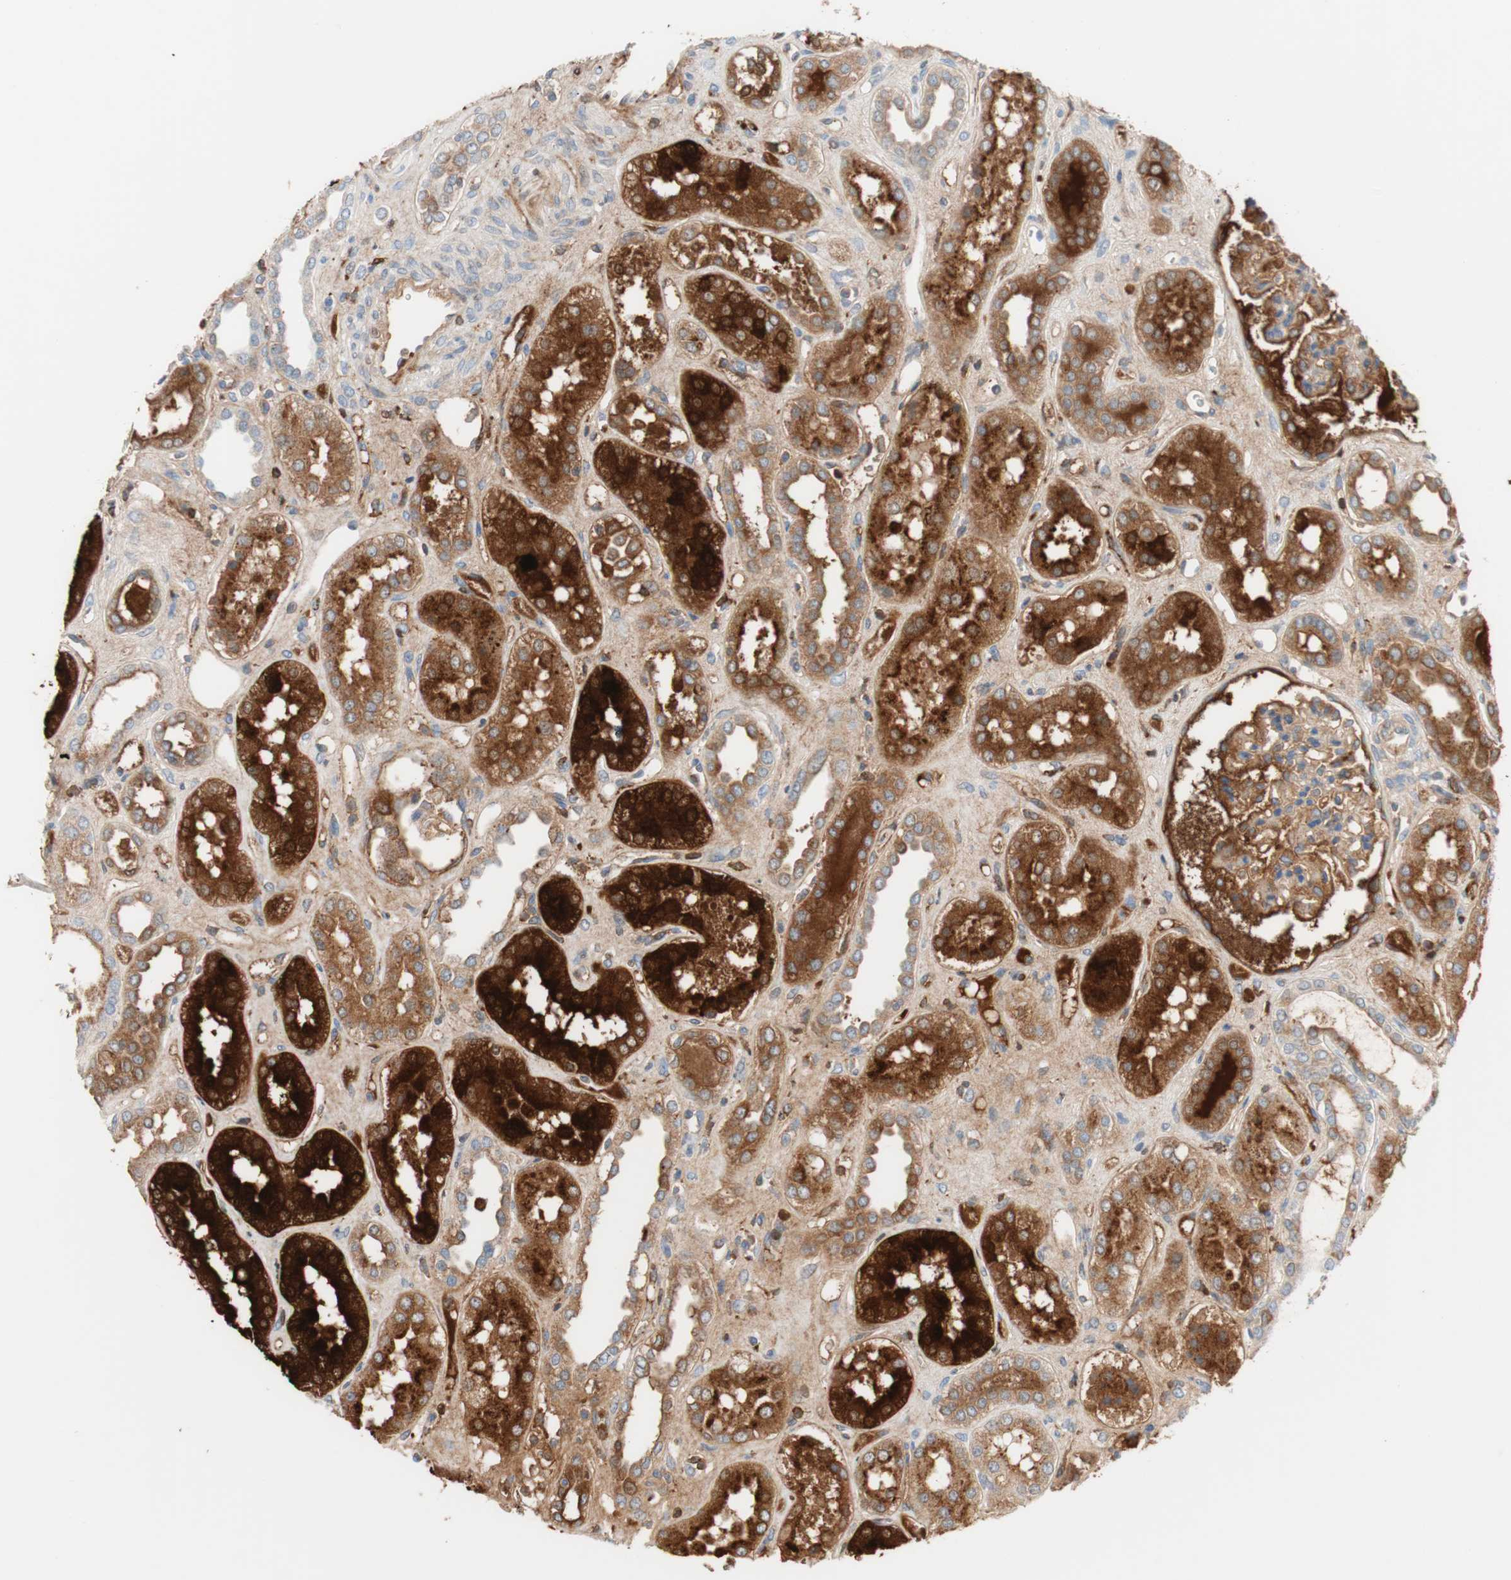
{"staining": {"intensity": "moderate", "quantity": ">75%", "location": "cytoplasmic/membranous"}, "tissue": "kidney", "cell_type": "Cells in glomeruli", "image_type": "normal", "snomed": [{"axis": "morphology", "description": "Normal tissue, NOS"}, {"axis": "topography", "description": "Kidney"}], "caption": "IHC staining of benign kidney, which exhibits medium levels of moderate cytoplasmic/membranous staining in about >75% of cells in glomeruli indicating moderate cytoplasmic/membranous protein staining. The staining was performed using DAB (brown) for protein detection and nuclei were counterstained in hematoxylin (blue).", "gene": "RBP4", "patient": {"sex": "male", "age": 59}}